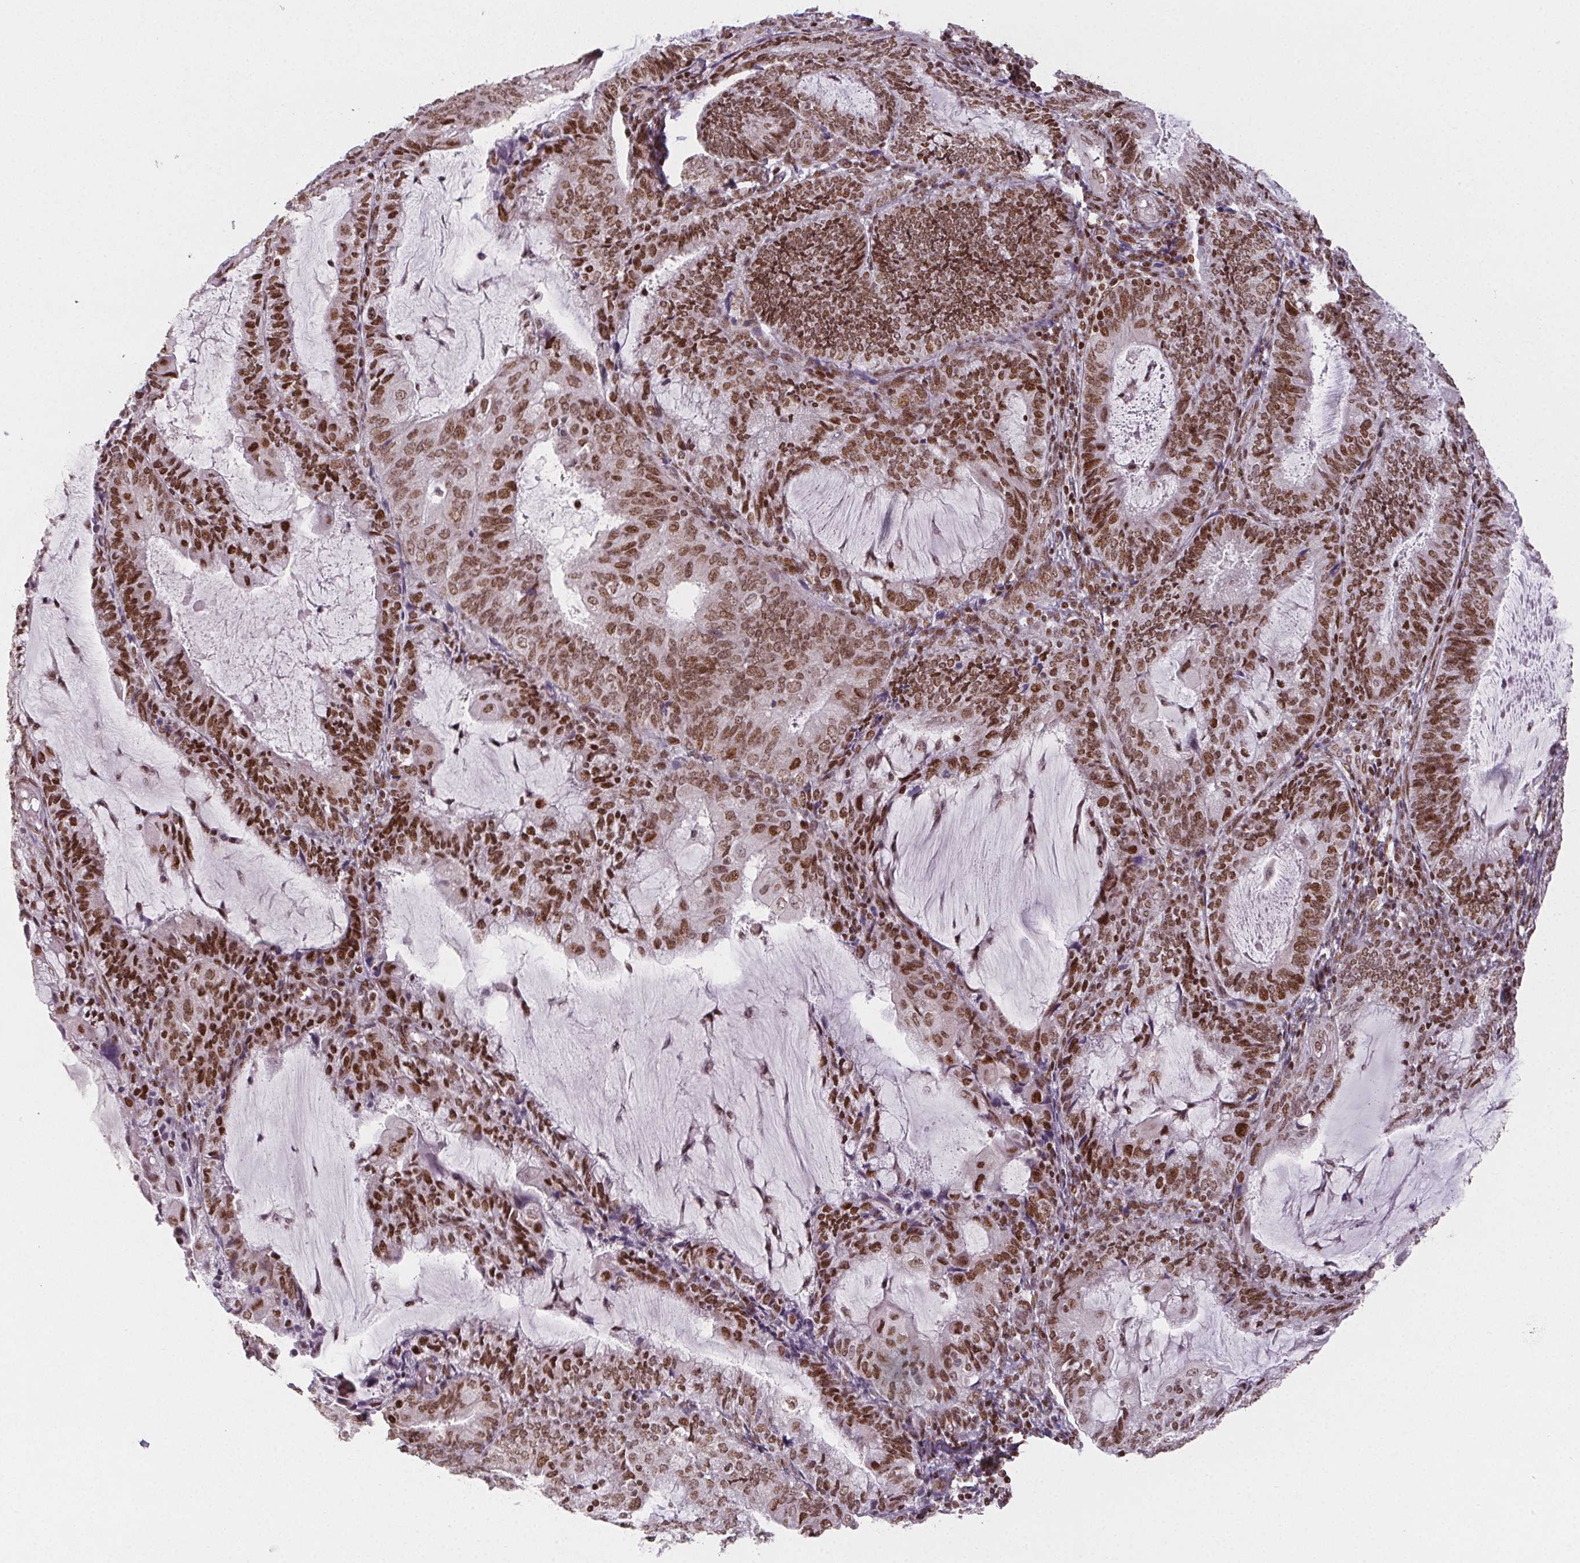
{"staining": {"intensity": "moderate", "quantity": ">75%", "location": "nuclear"}, "tissue": "endometrial cancer", "cell_type": "Tumor cells", "image_type": "cancer", "snomed": [{"axis": "morphology", "description": "Adenocarcinoma, NOS"}, {"axis": "topography", "description": "Endometrium"}], "caption": "Immunohistochemical staining of adenocarcinoma (endometrial) displays medium levels of moderate nuclear protein expression in approximately >75% of tumor cells.", "gene": "KMT2A", "patient": {"sex": "female", "age": 81}}